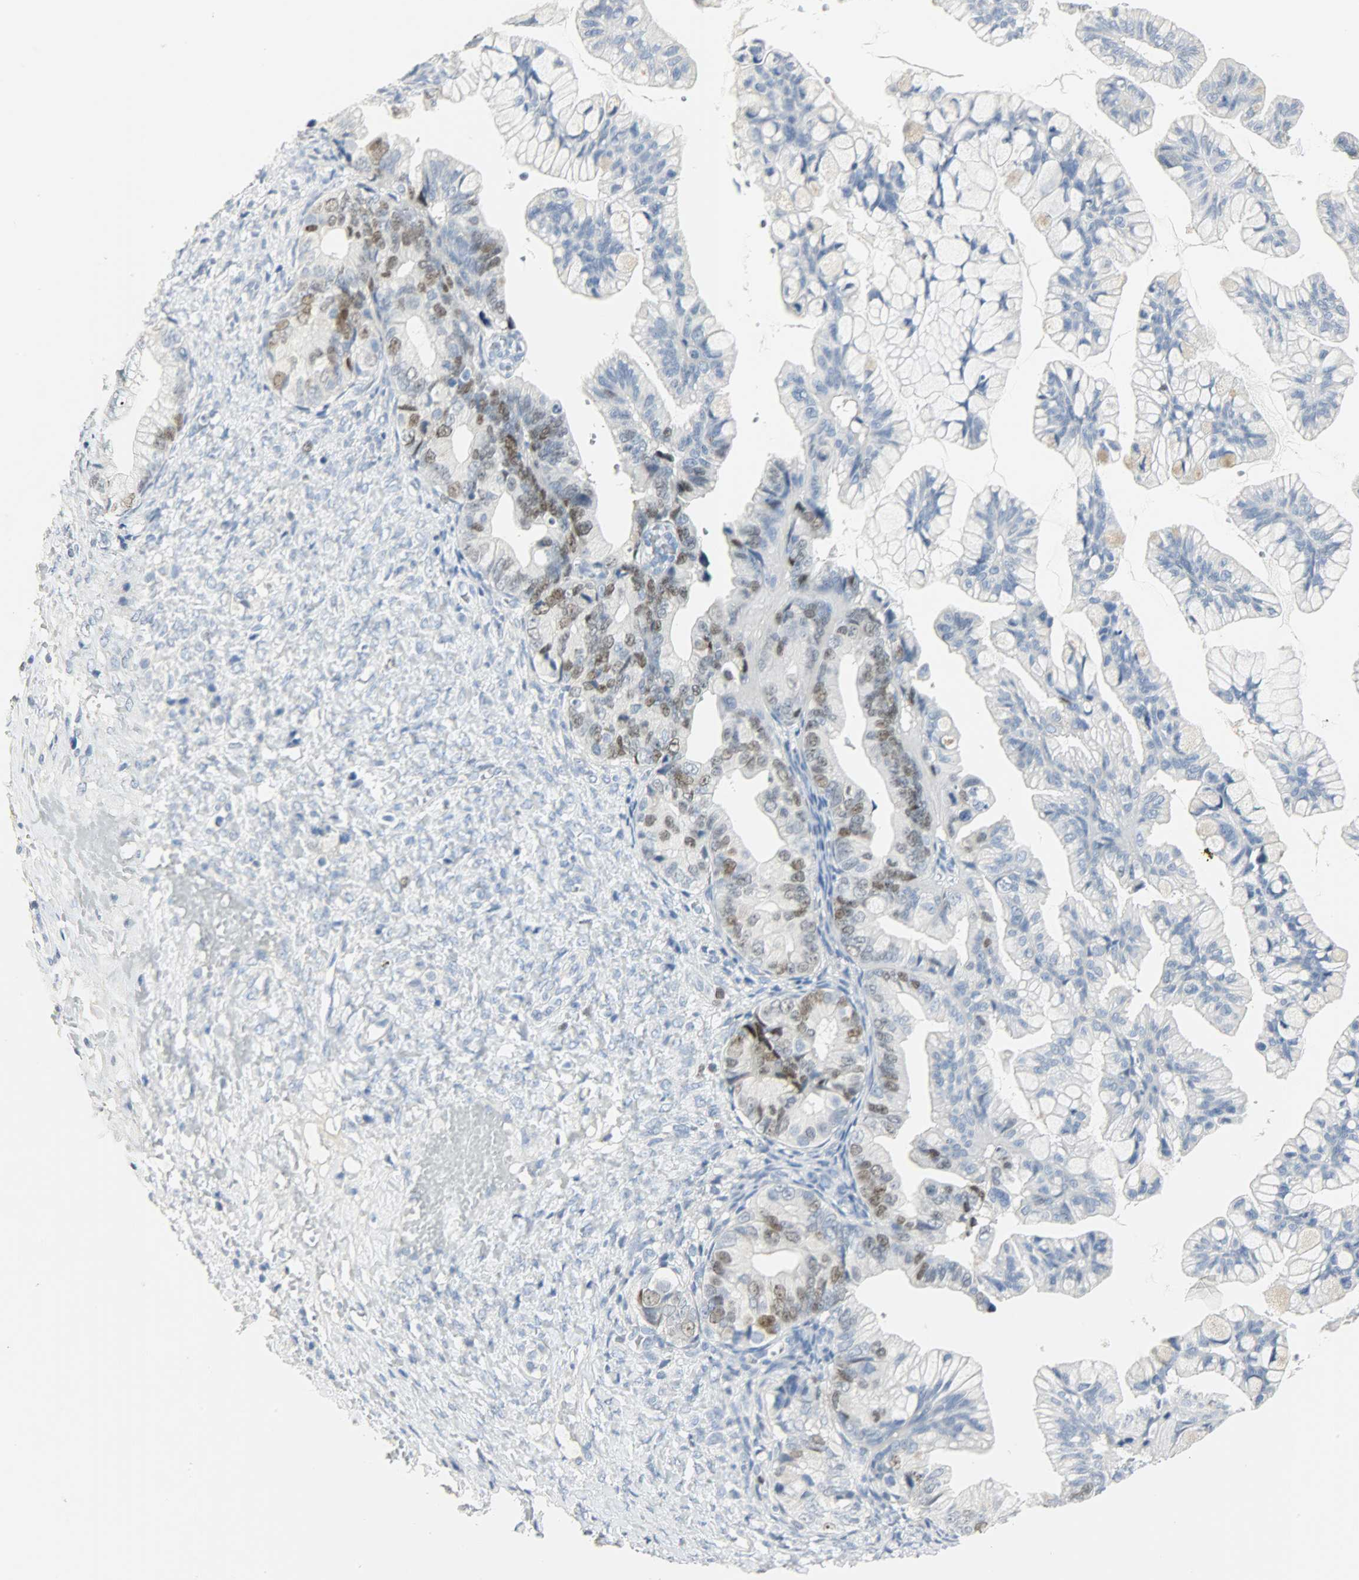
{"staining": {"intensity": "moderate", "quantity": "25%-75%", "location": "nuclear"}, "tissue": "ovarian cancer", "cell_type": "Tumor cells", "image_type": "cancer", "snomed": [{"axis": "morphology", "description": "Cystadenocarcinoma, mucinous, NOS"}, {"axis": "topography", "description": "Ovary"}], "caption": "Approximately 25%-75% of tumor cells in human ovarian cancer (mucinous cystadenocarcinoma) reveal moderate nuclear protein staining as visualized by brown immunohistochemical staining.", "gene": "HELLS", "patient": {"sex": "female", "age": 36}}